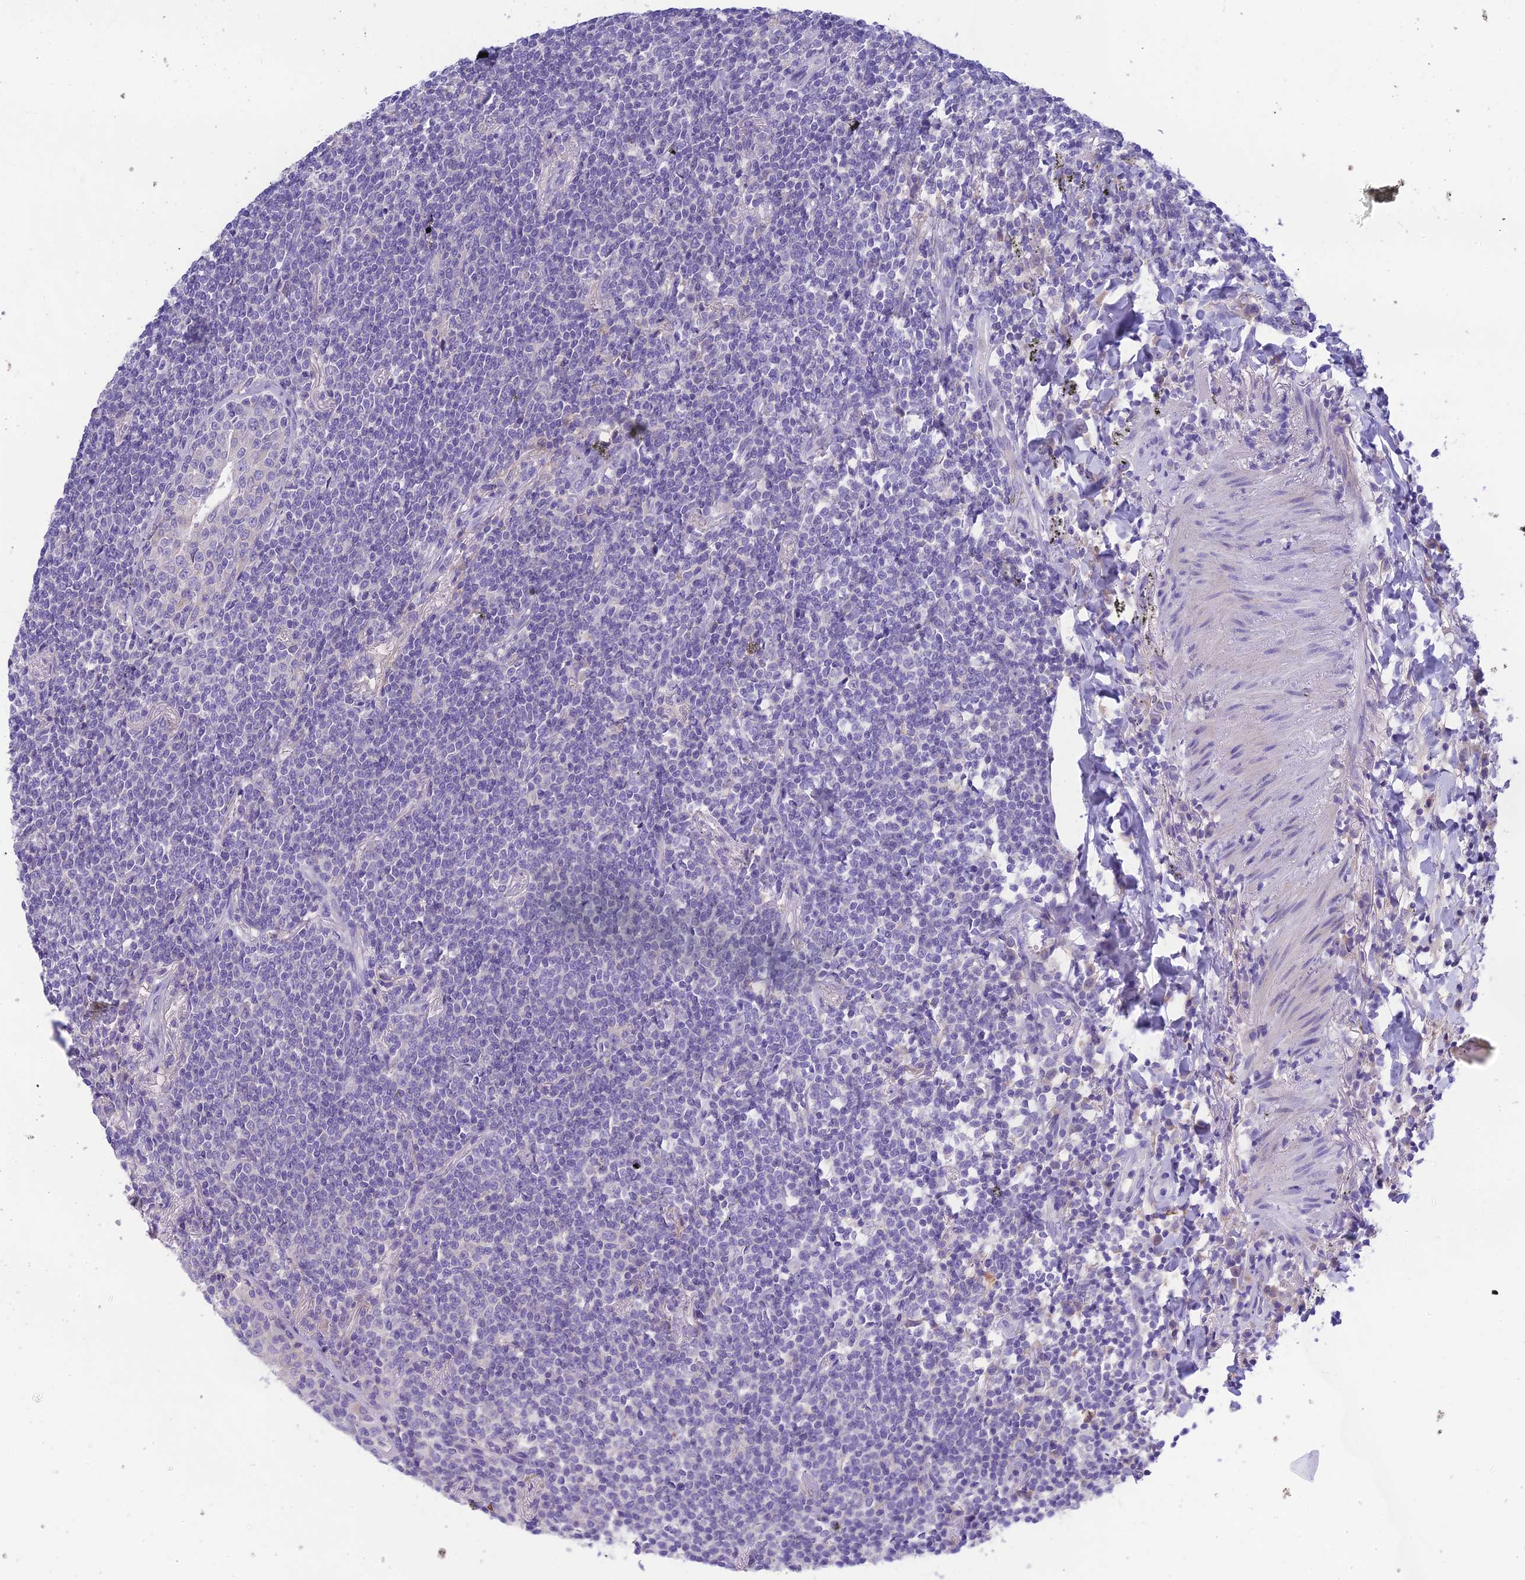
{"staining": {"intensity": "negative", "quantity": "none", "location": "none"}, "tissue": "lymphoma", "cell_type": "Tumor cells", "image_type": "cancer", "snomed": [{"axis": "morphology", "description": "Malignant lymphoma, non-Hodgkin's type, Low grade"}, {"axis": "topography", "description": "Lung"}], "caption": "This micrograph is of lymphoma stained with immunohistochemistry to label a protein in brown with the nuclei are counter-stained blue. There is no positivity in tumor cells.", "gene": "KIAA0408", "patient": {"sex": "female", "age": 71}}